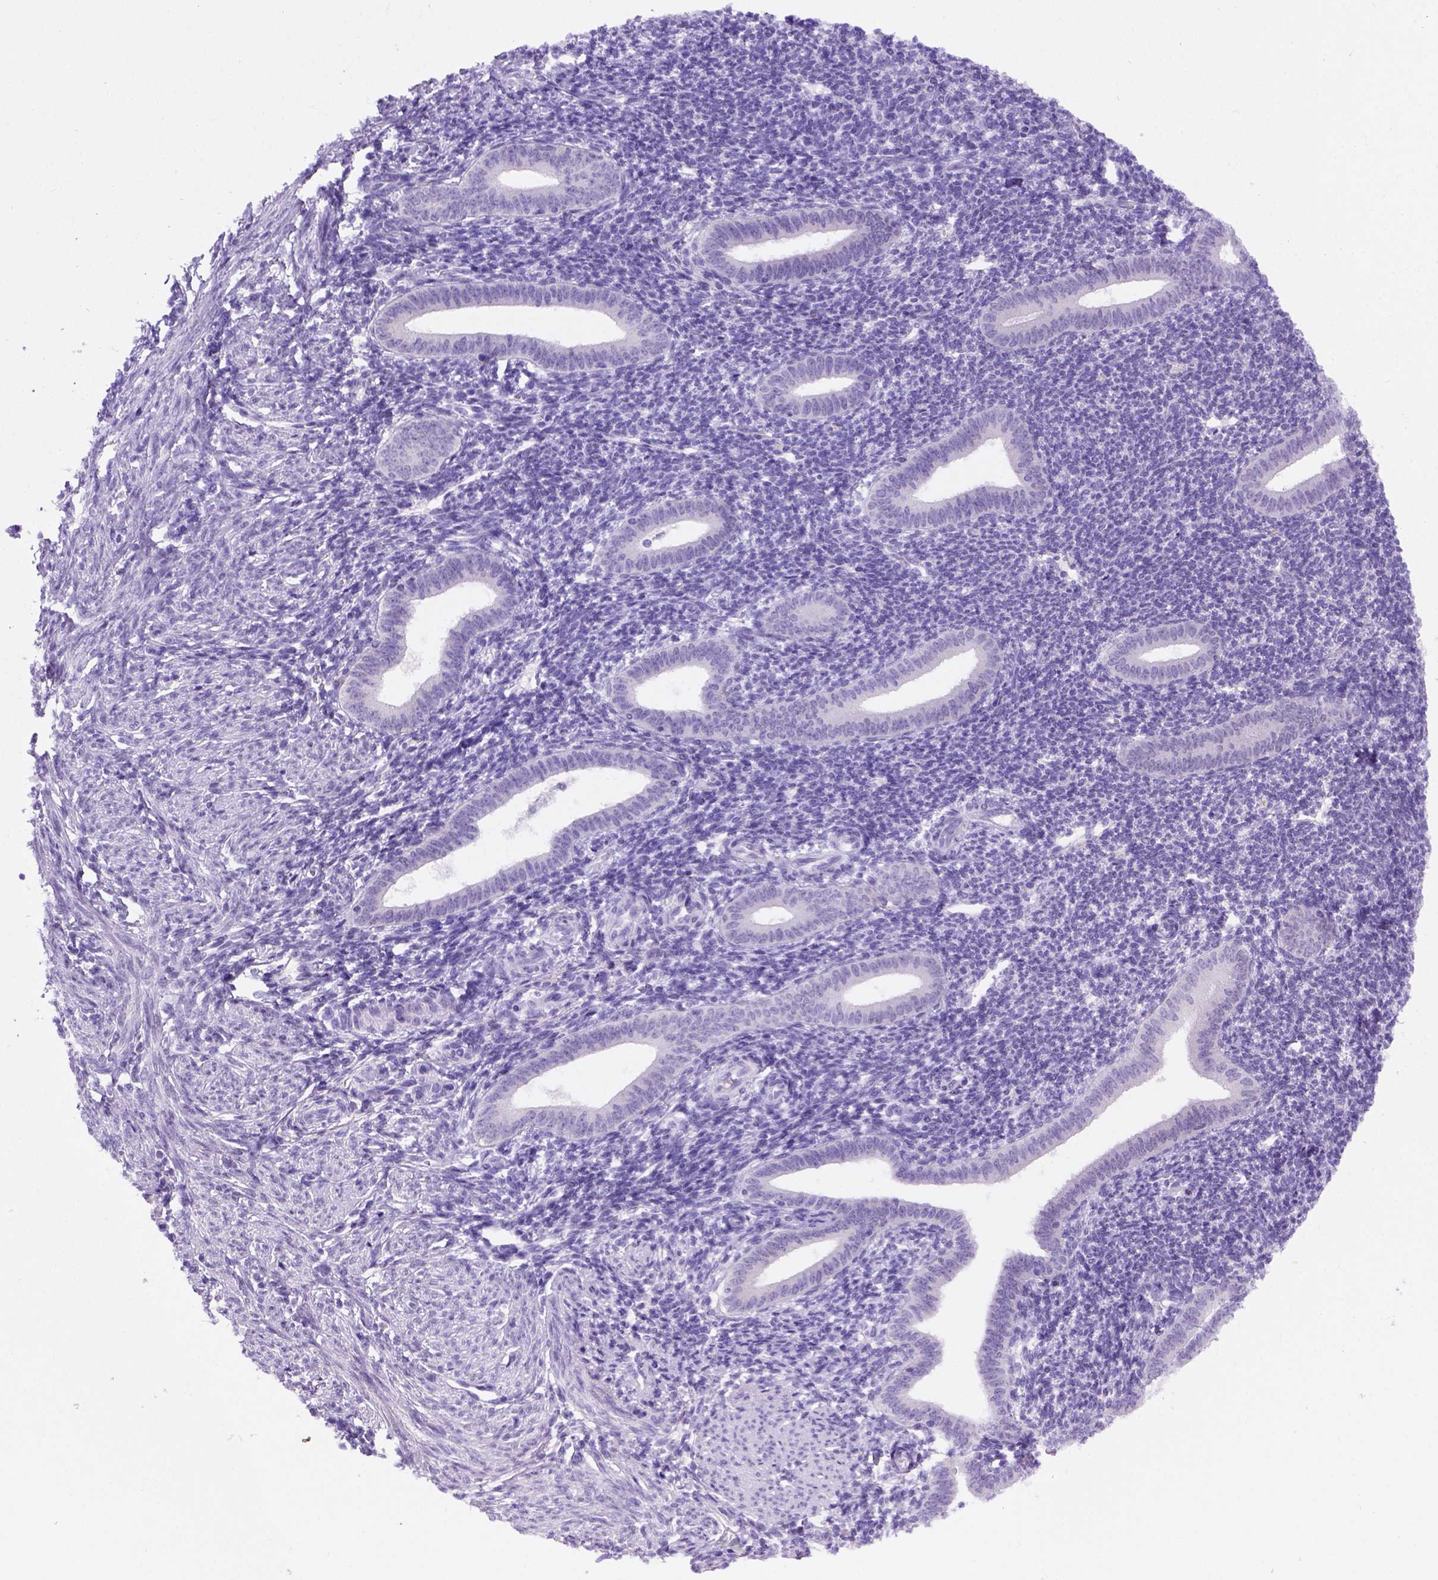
{"staining": {"intensity": "negative", "quantity": "none", "location": "none"}, "tissue": "endometrium", "cell_type": "Cells in endometrial stroma", "image_type": "normal", "snomed": [{"axis": "morphology", "description": "Normal tissue, NOS"}, {"axis": "topography", "description": "Endometrium"}], "caption": "DAB (3,3'-diaminobenzidine) immunohistochemical staining of unremarkable endometrium shows no significant positivity in cells in endometrial stroma.", "gene": "FAM81B", "patient": {"sex": "female", "age": 25}}